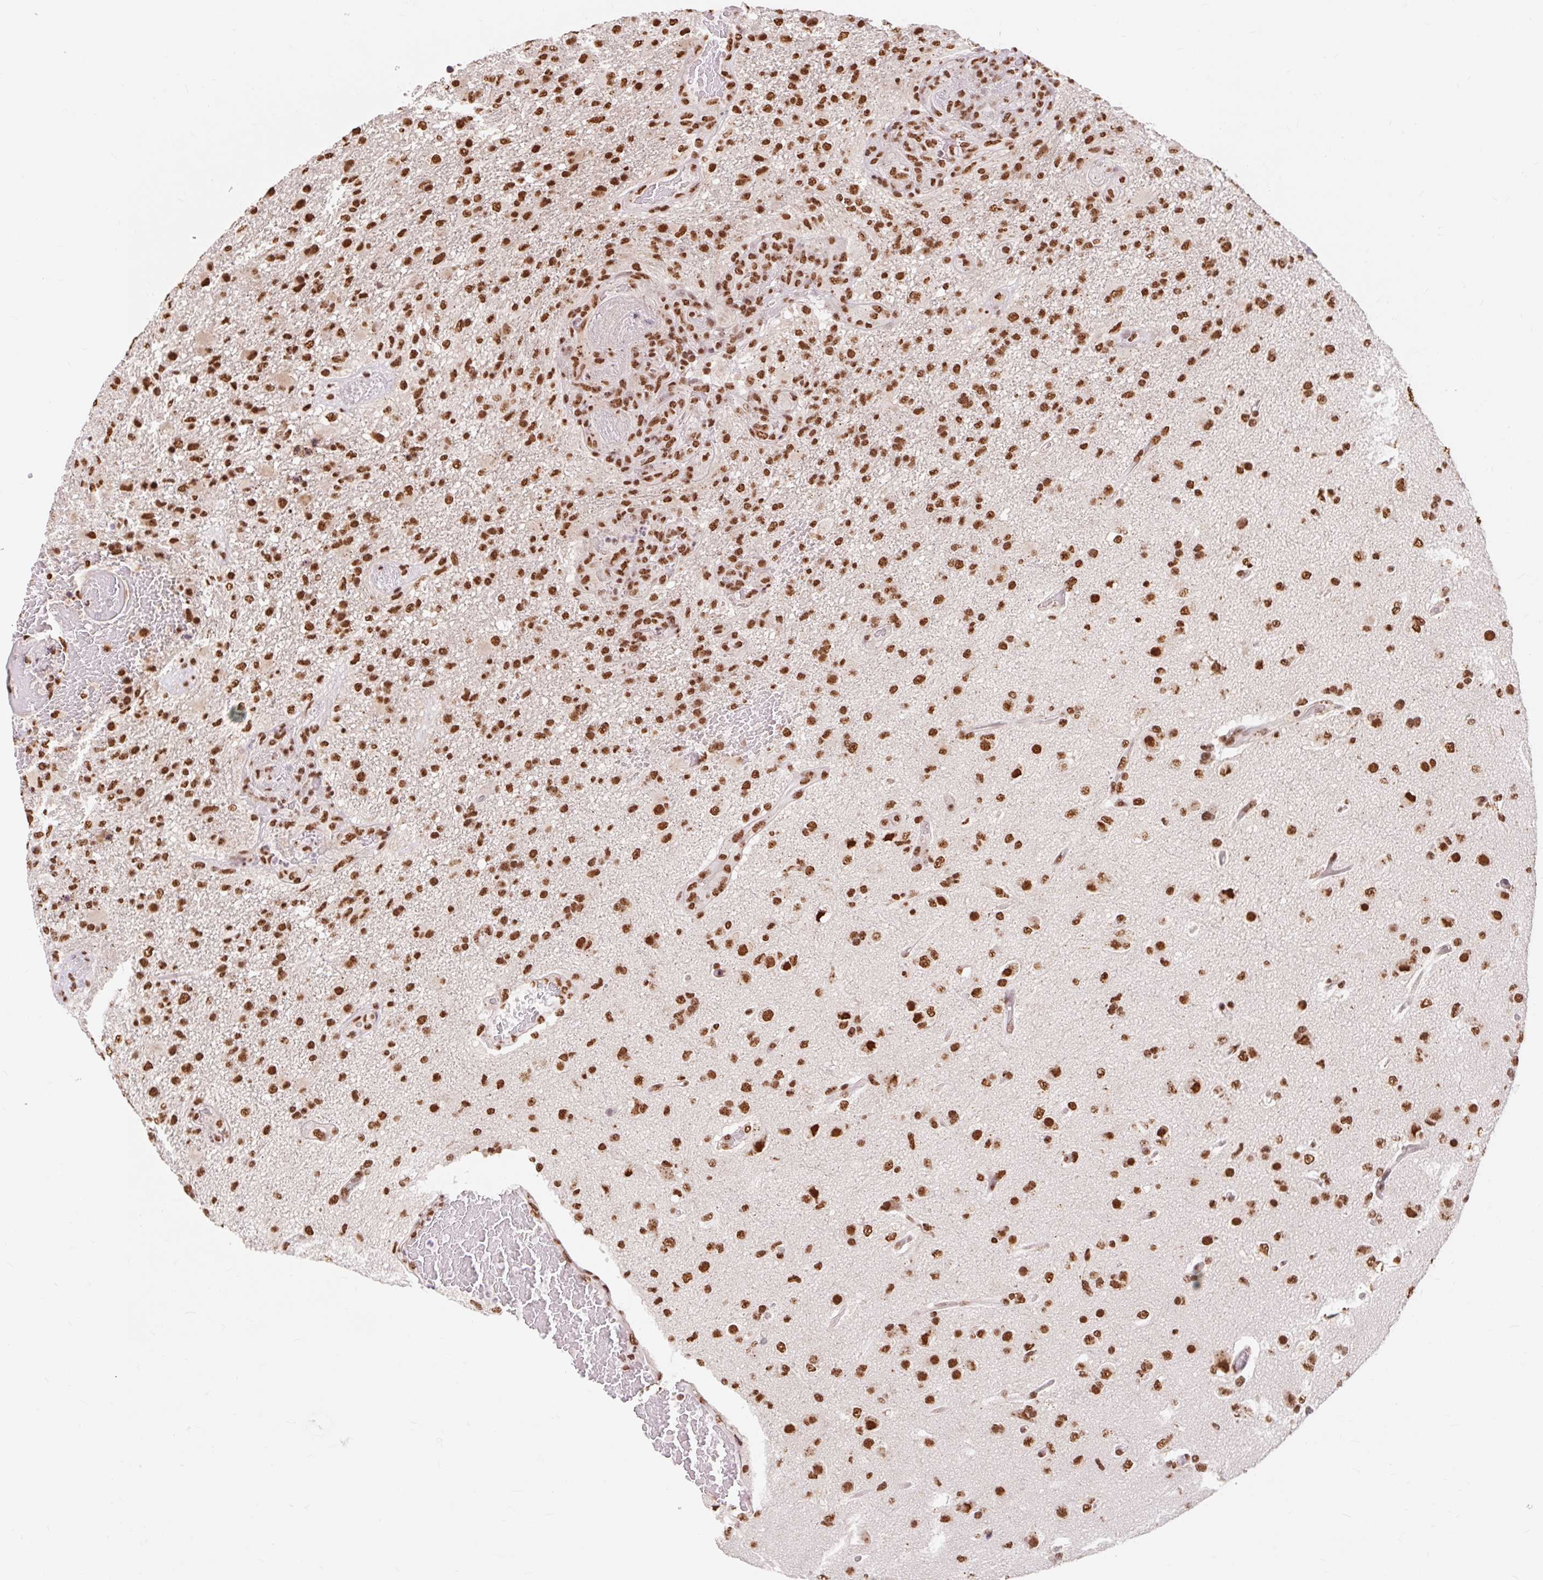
{"staining": {"intensity": "strong", "quantity": ">75%", "location": "nuclear"}, "tissue": "glioma", "cell_type": "Tumor cells", "image_type": "cancer", "snomed": [{"axis": "morphology", "description": "Glioma, malignant, High grade"}, {"axis": "topography", "description": "Brain"}], "caption": "Malignant glioma (high-grade) stained with IHC displays strong nuclear staining in approximately >75% of tumor cells. Ihc stains the protein of interest in brown and the nuclei are stained blue.", "gene": "BICRA", "patient": {"sex": "female", "age": 74}}